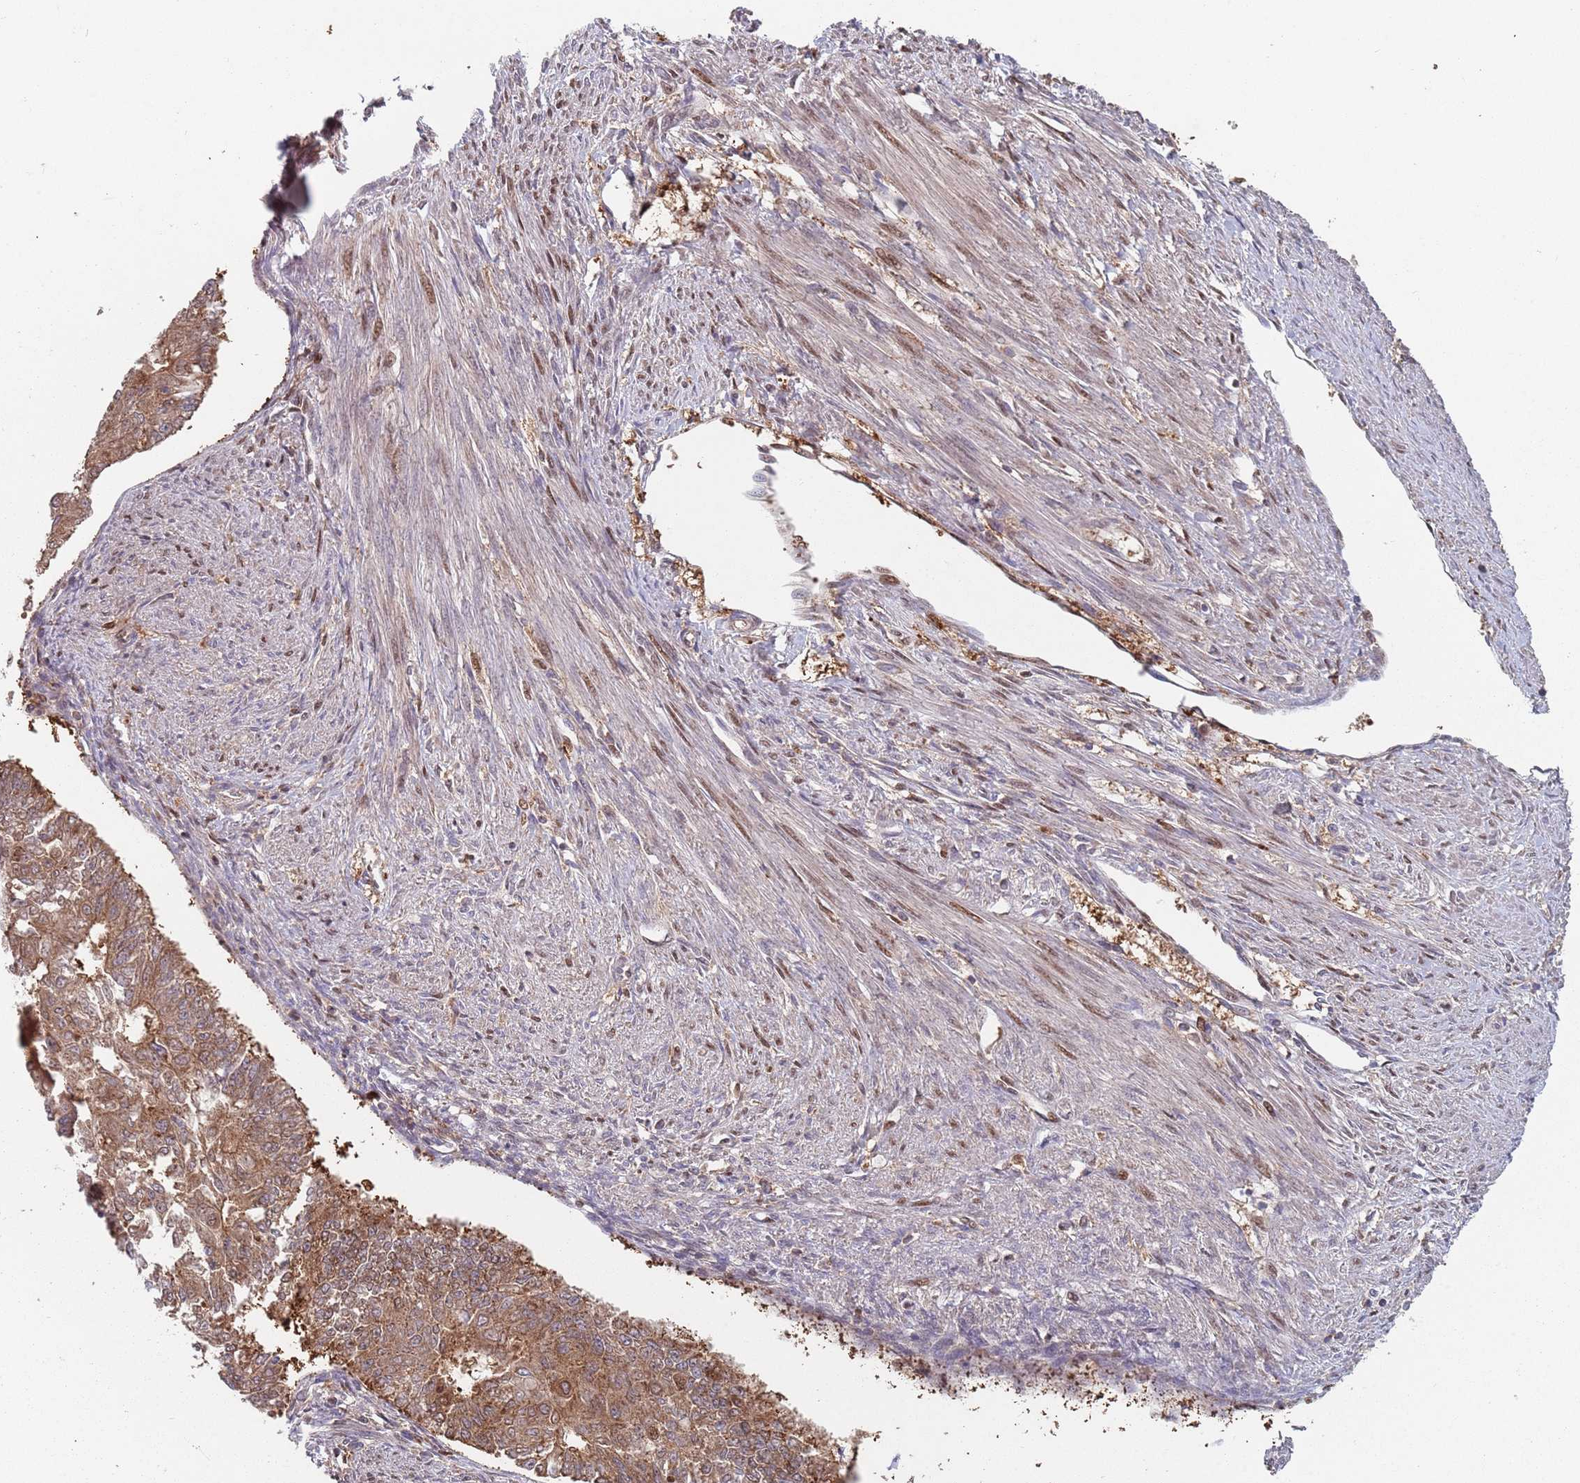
{"staining": {"intensity": "moderate", "quantity": ">75%", "location": "cytoplasmic/membranous"}, "tissue": "endometrial cancer", "cell_type": "Tumor cells", "image_type": "cancer", "snomed": [{"axis": "morphology", "description": "Adenocarcinoma, NOS"}, {"axis": "topography", "description": "Endometrium"}], "caption": "The photomicrograph exhibits staining of endometrial cancer, revealing moderate cytoplasmic/membranous protein positivity (brown color) within tumor cells. (Brightfield microscopy of DAB IHC at high magnification).", "gene": "GDI2", "patient": {"sex": "female", "age": 32}}